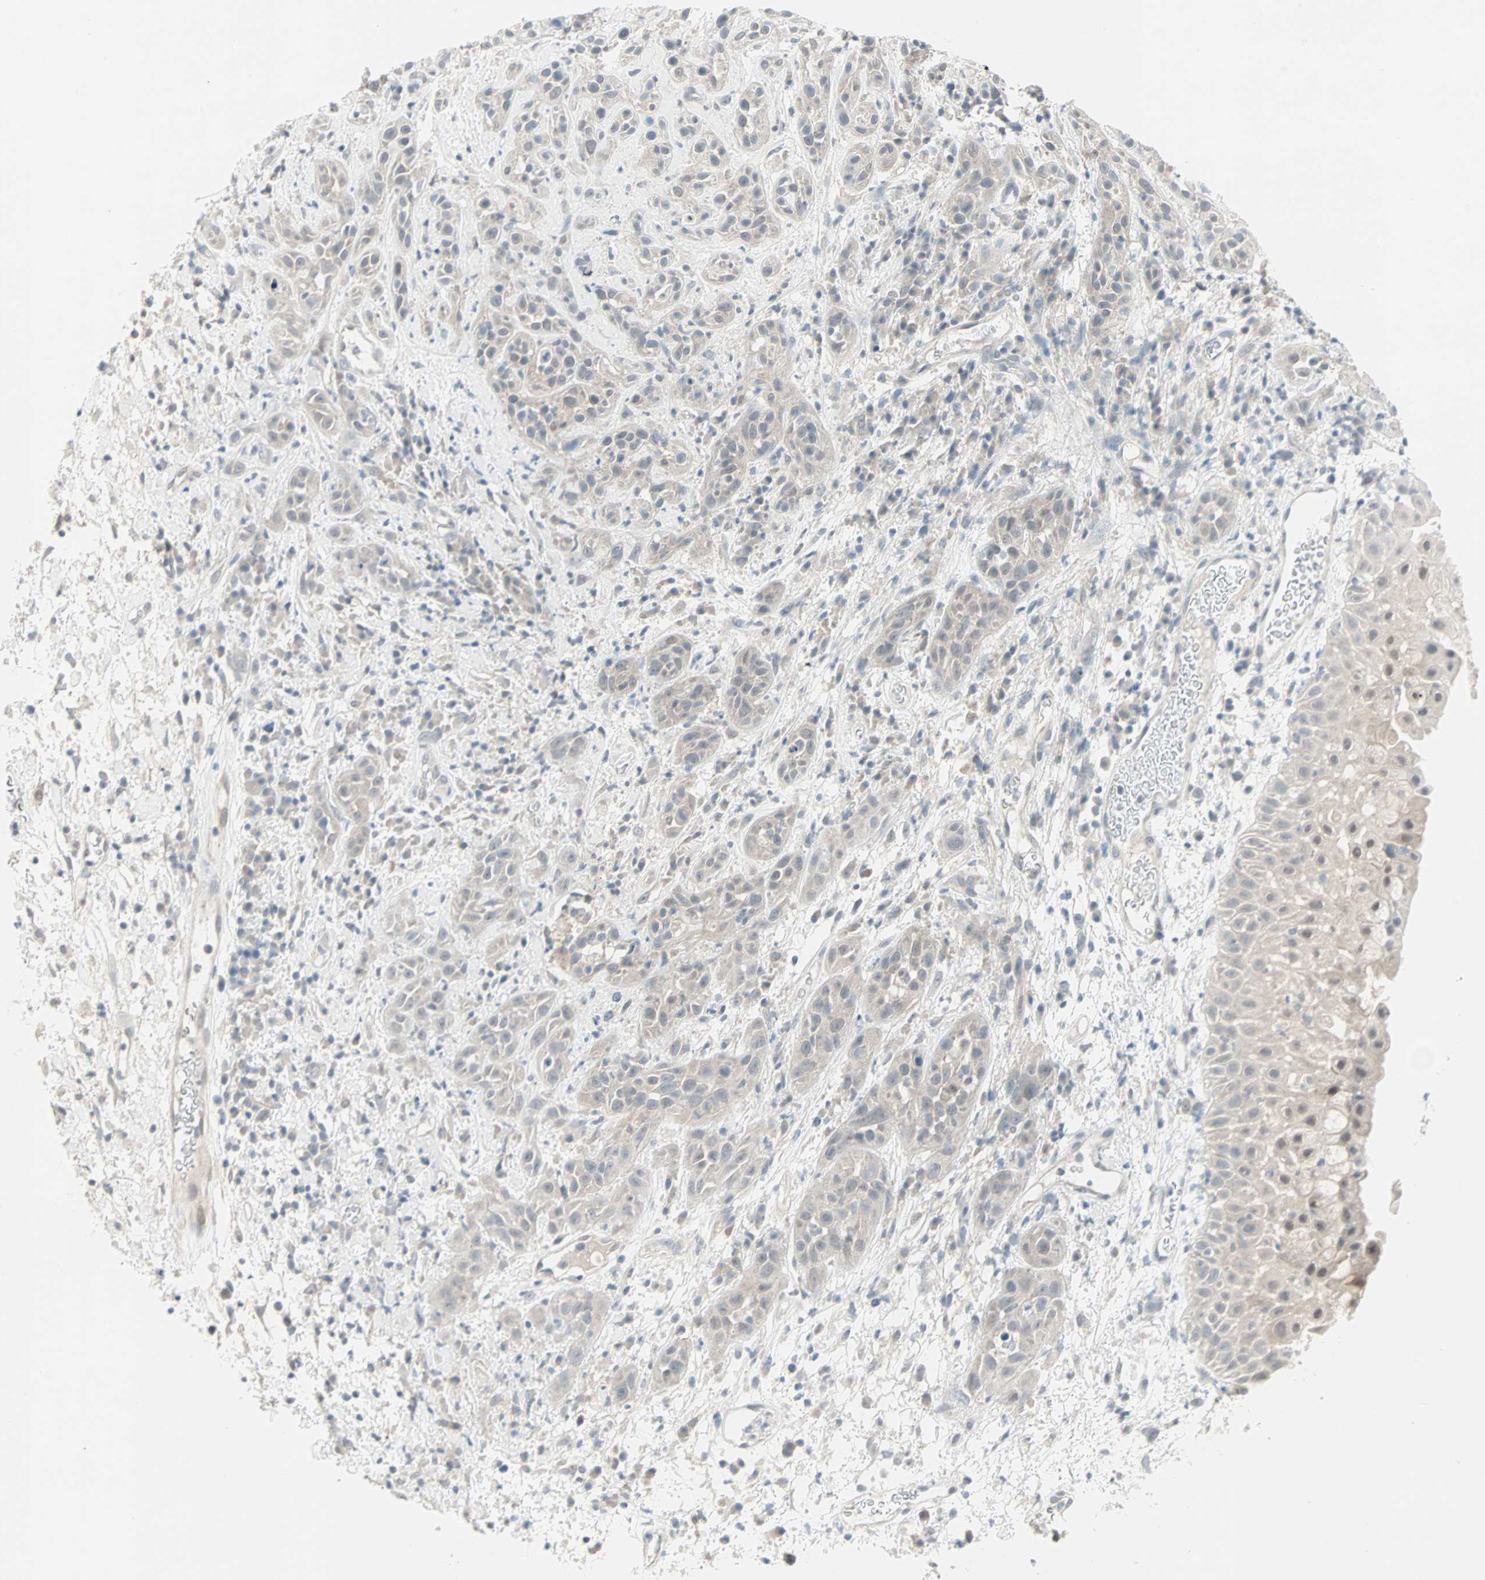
{"staining": {"intensity": "negative", "quantity": "none", "location": "none"}, "tissue": "head and neck cancer", "cell_type": "Tumor cells", "image_type": "cancer", "snomed": [{"axis": "morphology", "description": "Squamous cell carcinoma, NOS"}, {"axis": "topography", "description": "Head-Neck"}], "caption": "Immunohistochemistry (IHC) image of neoplastic tissue: human head and neck cancer stained with DAB (3,3'-diaminobenzidine) exhibits no significant protein staining in tumor cells.", "gene": "PTPA", "patient": {"sex": "male", "age": 62}}